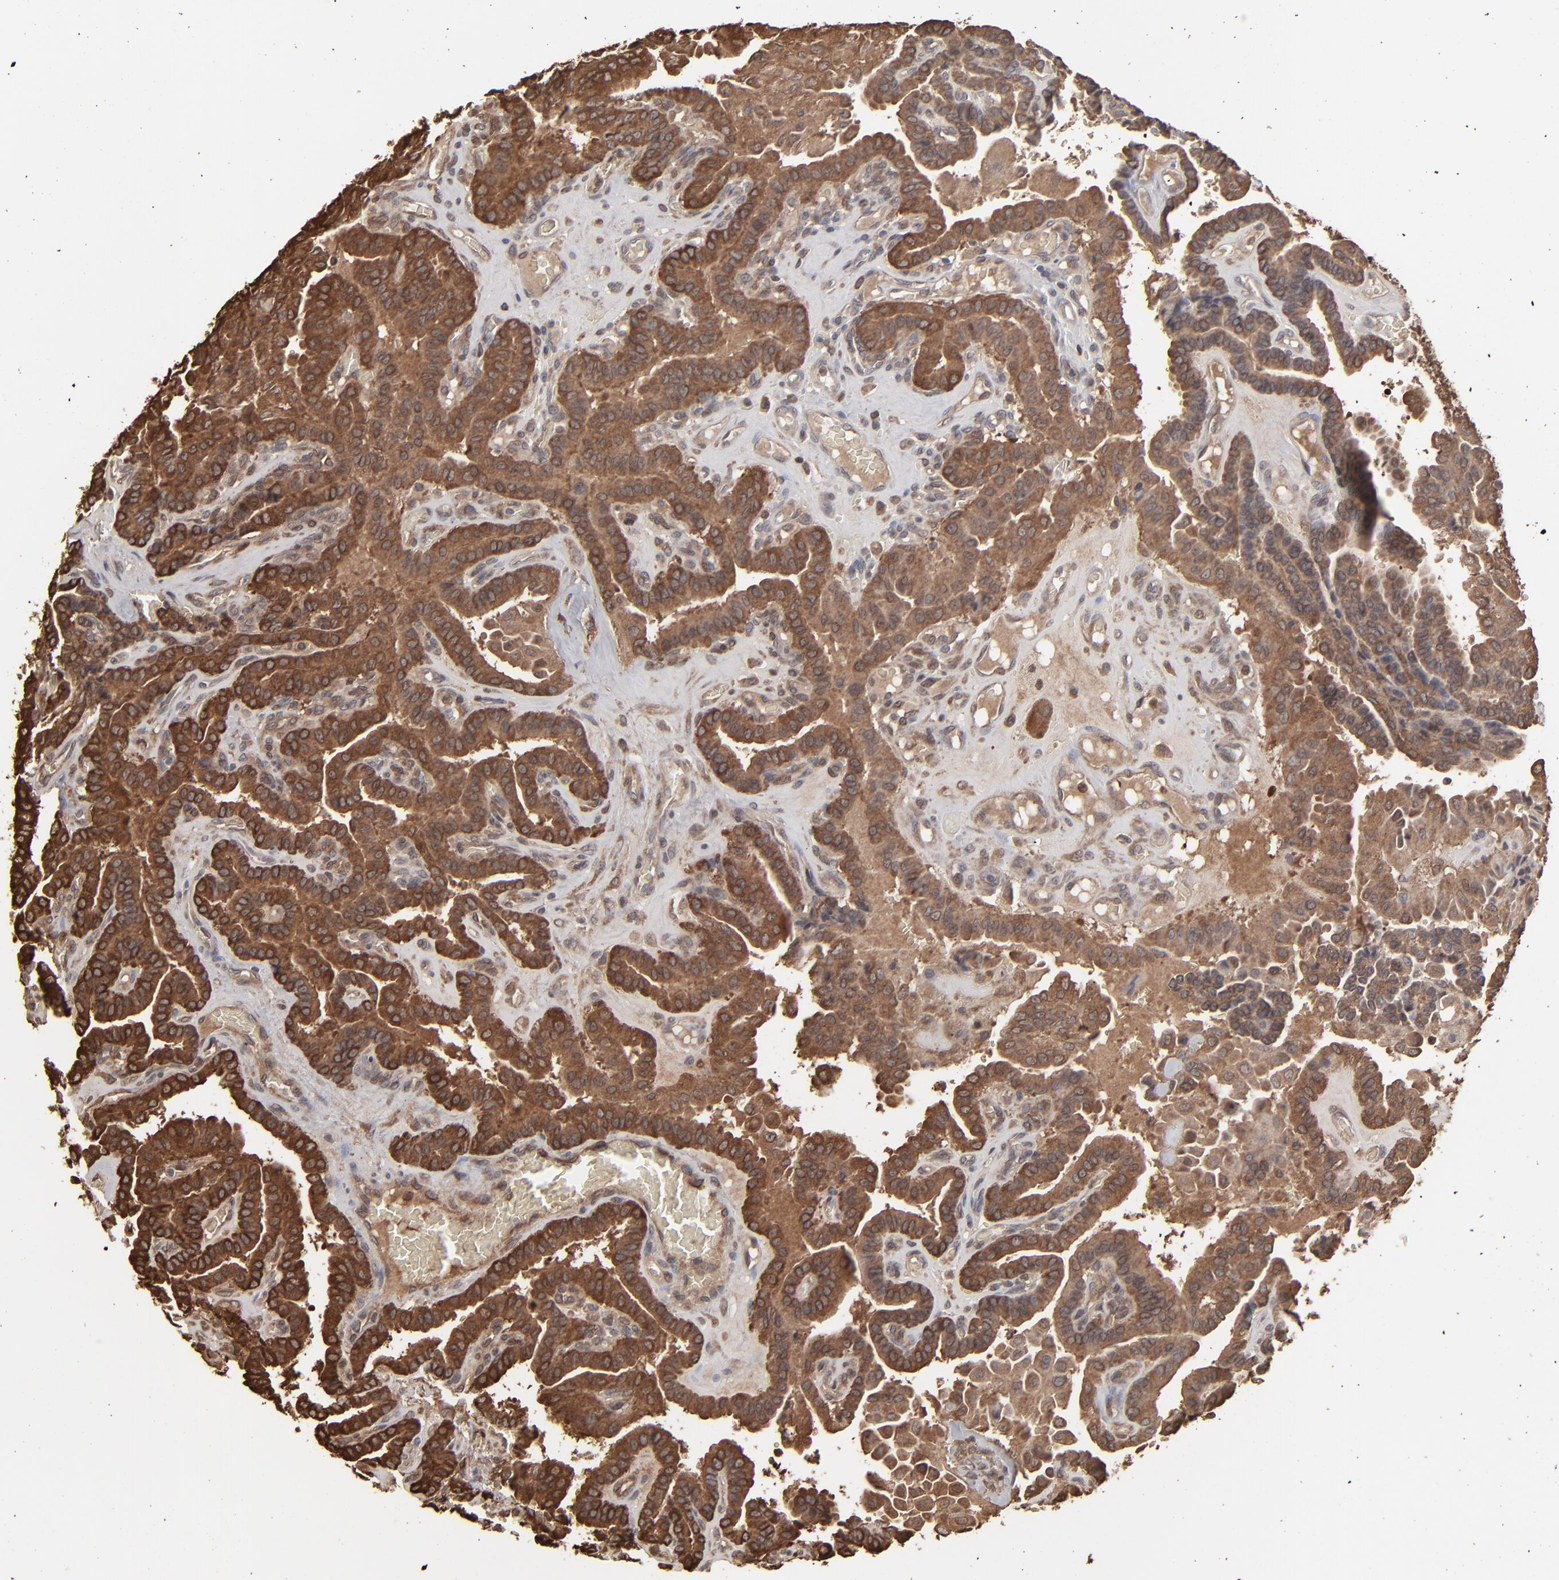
{"staining": {"intensity": "strong", "quantity": ">75%", "location": "cytoplasmic/membranous"}, "tissue": "thyroid cancer", "cell_type": "Tumor cells", "image_type": "cancer", "snomed": [{"axis": "morphology", "description": "Papillary adenocarcinoma, NOS"}, {"axis": "topography", "description": "Thyroid gland"}], "caption": "Immunohistochemical staining of thyroid cancer (papillary adenocarcinoma) shows high levels of strong cytoplasmic/membranous expression in approximately >75% of tumor cells.", "gene": "NME1-NME2", "patient": {"sex": "male", "age": 87}}